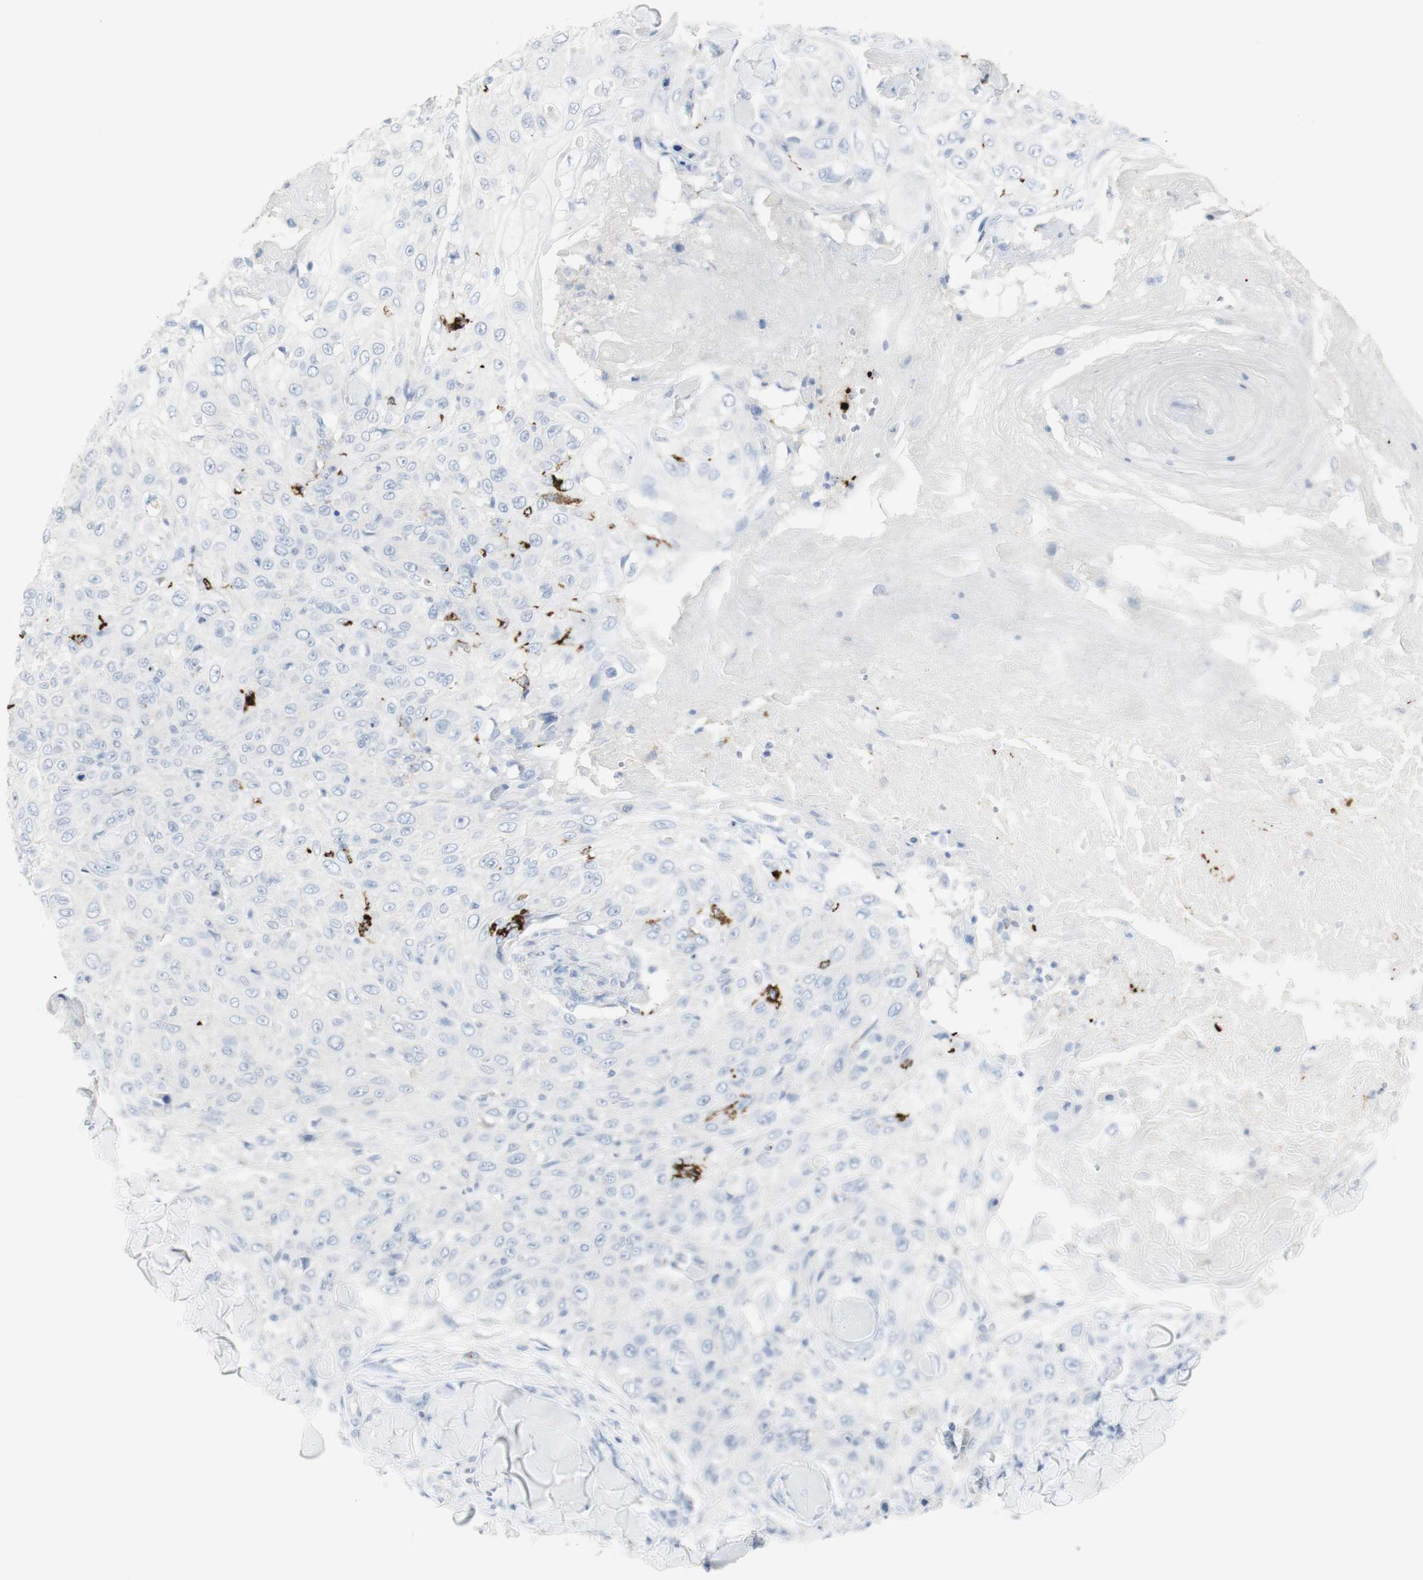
{"staining": {"intensity": "negative", "quantity": "none", "location": "none"}, "tissue": "skin cancer", "cell_type": "Tumor cells", "image_type": "cancer", "snomed": [{"axis": "morphology", "description": "Squamous cell carcinoma, NOS"}, {"axis": "topography", "description": "Skin"}], "caption": "Micrograph shows no significant protein positivity in tumor cells of skin cancer.", "gene": "CD207", "patient": {"sex": "male", "age": 86}}